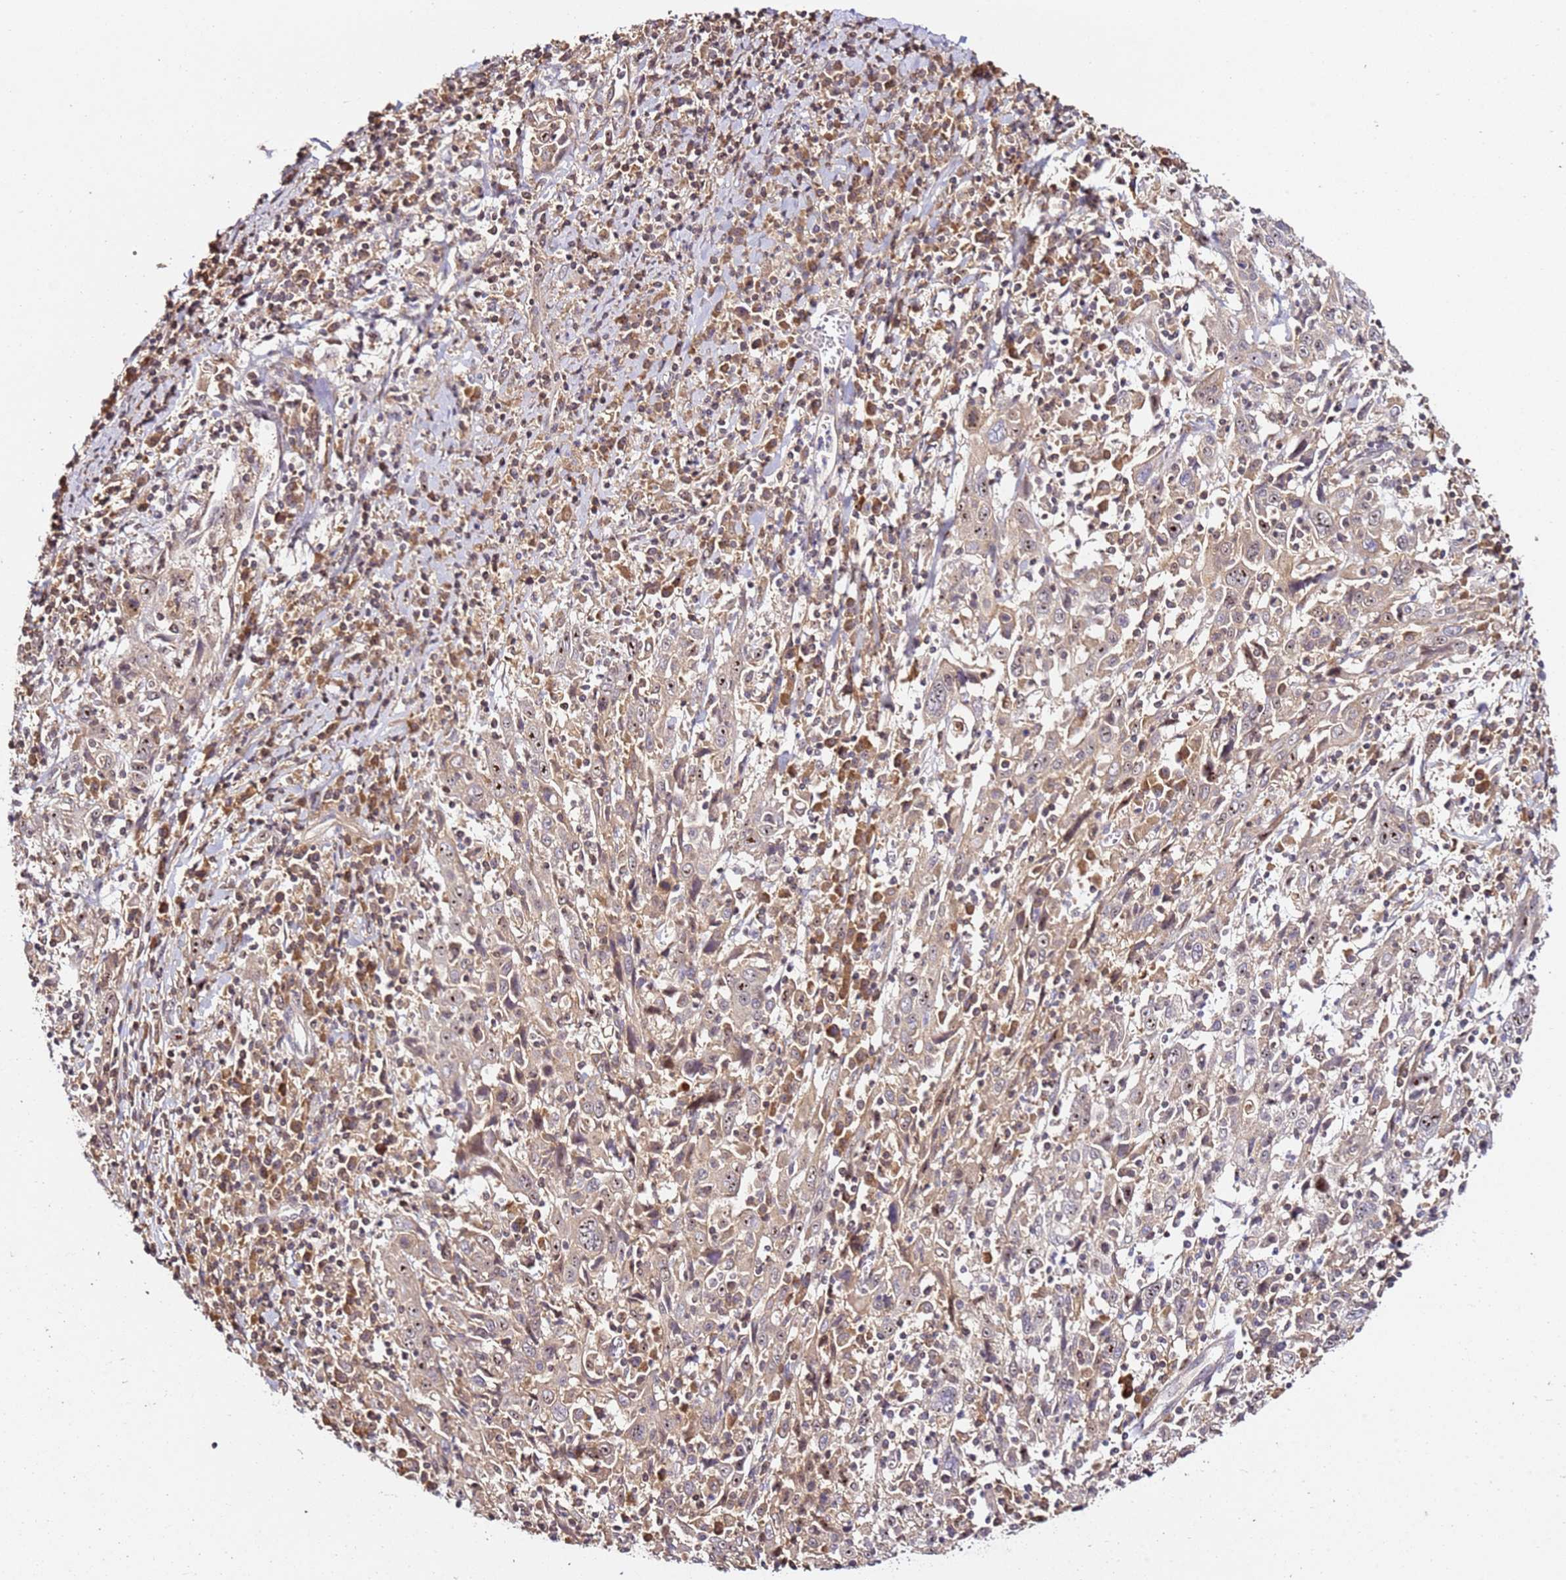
{"staining": {"intensity": "weak", "quantity": ">75%", "location": "nuclear"}, "tissue": "cervical cancer", "cell_type": "Tumor cells", "image_type": "cancer", "snomed": [{"axis": "morphology", "description": "Squamous cell carcinoma, NOS"}, {"axis": "topography", "description": "Cervix"}], "caption": "Cervical cancer stained with a protein marker shows weak staining in tumor cells.", "gene": "DDX27", "patient": {"sex": "female", "age": 46}}